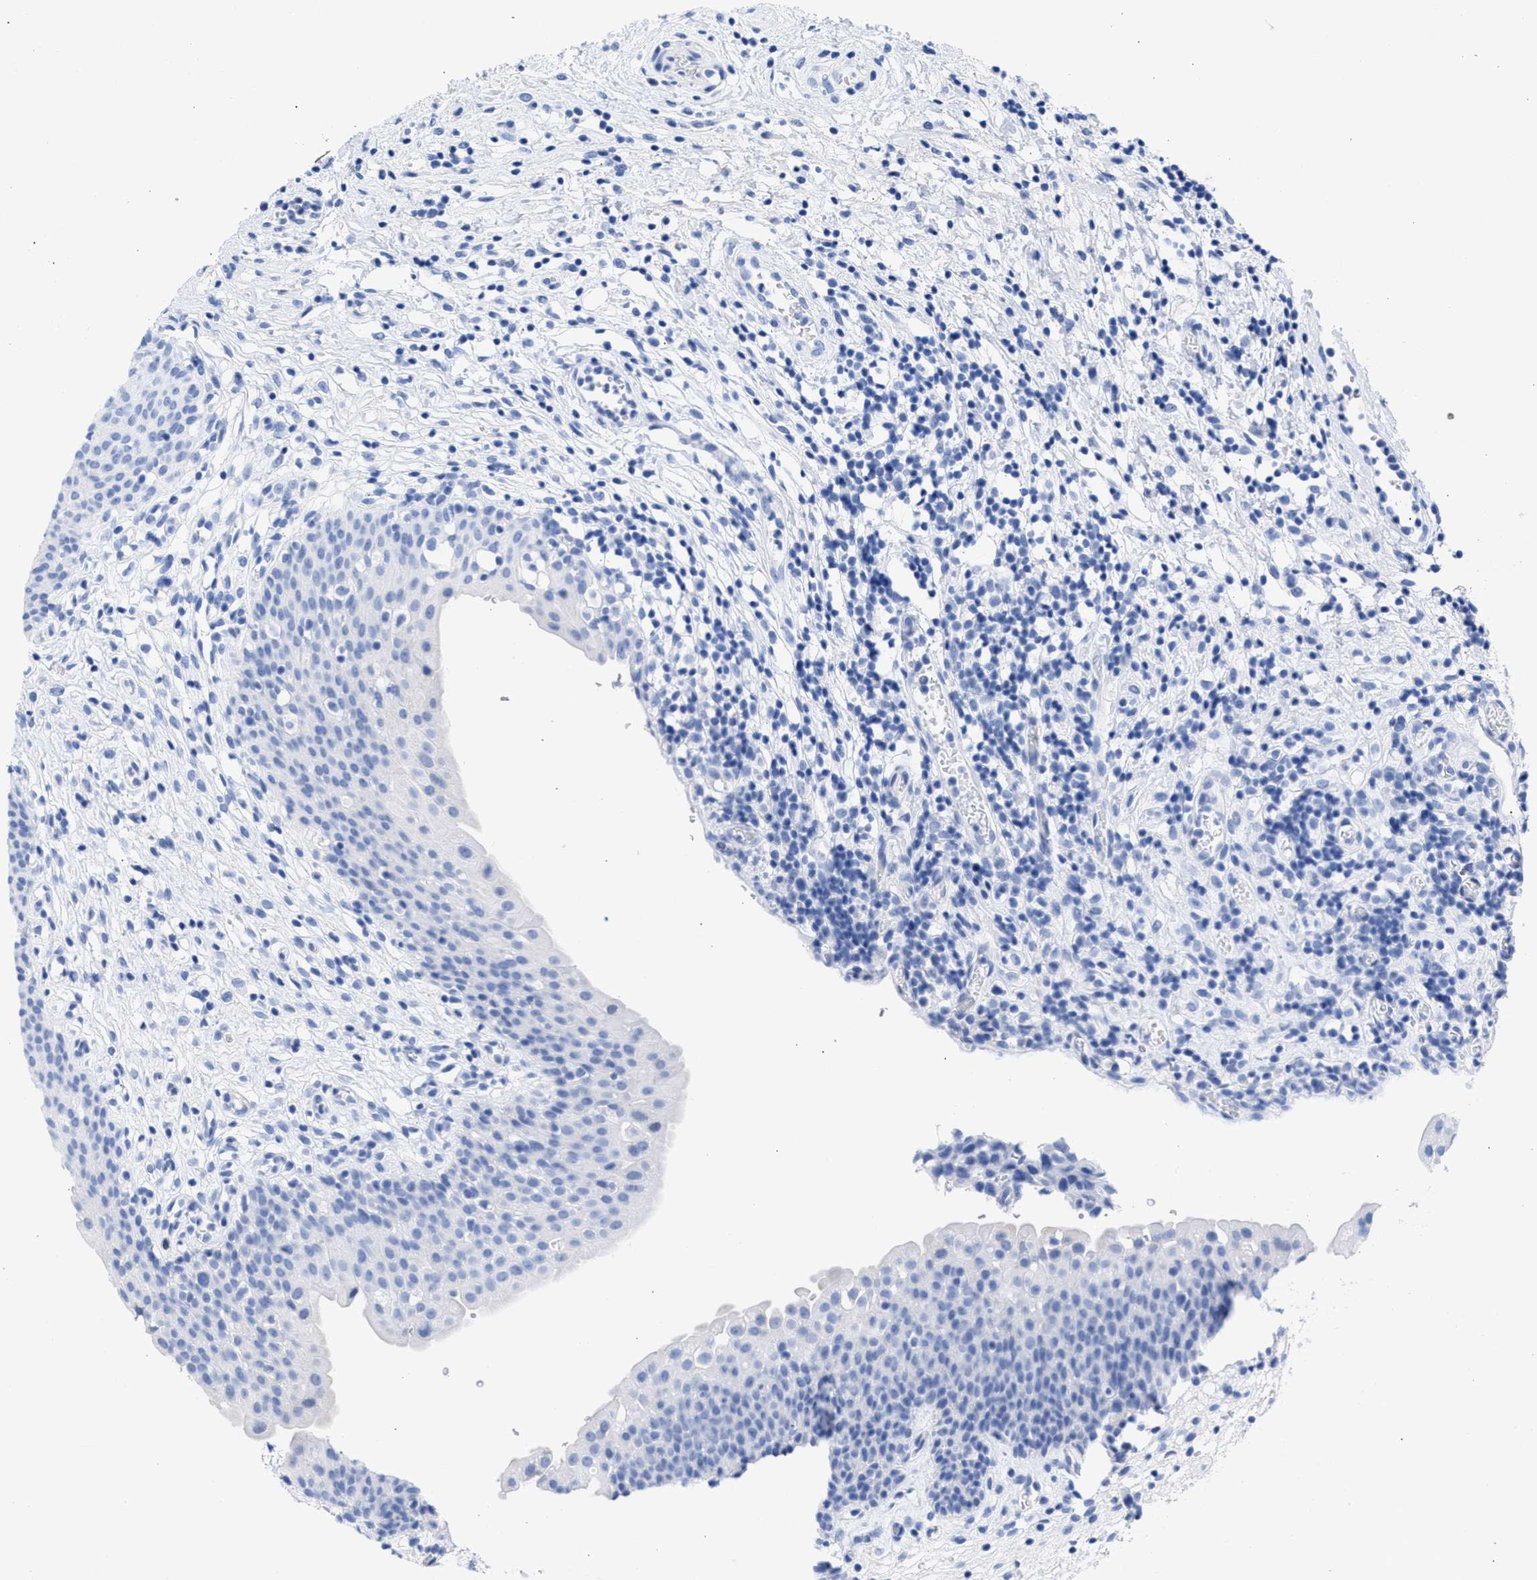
{"staining": {"intensity": "negative", "quantity": "none", "location": "none"}, "tissue": "urinary bladder", "cell_type": "Urothelial cells", "image_type": "normal", "snomed": [{"axis": "morphology", "description": "Normal tissue, NOS"}, {"axis": "topography", "description": "Urinary bladder"}], "caption": "Immunohistochemistry (IHC) photomicrograph of normal urinary bladder: human urinary bladder stained with DAB reveals no significant protein positivity in urothelial cells.", "gene": "RSPH1", "patient": {"sex": "male", "age": 37}}